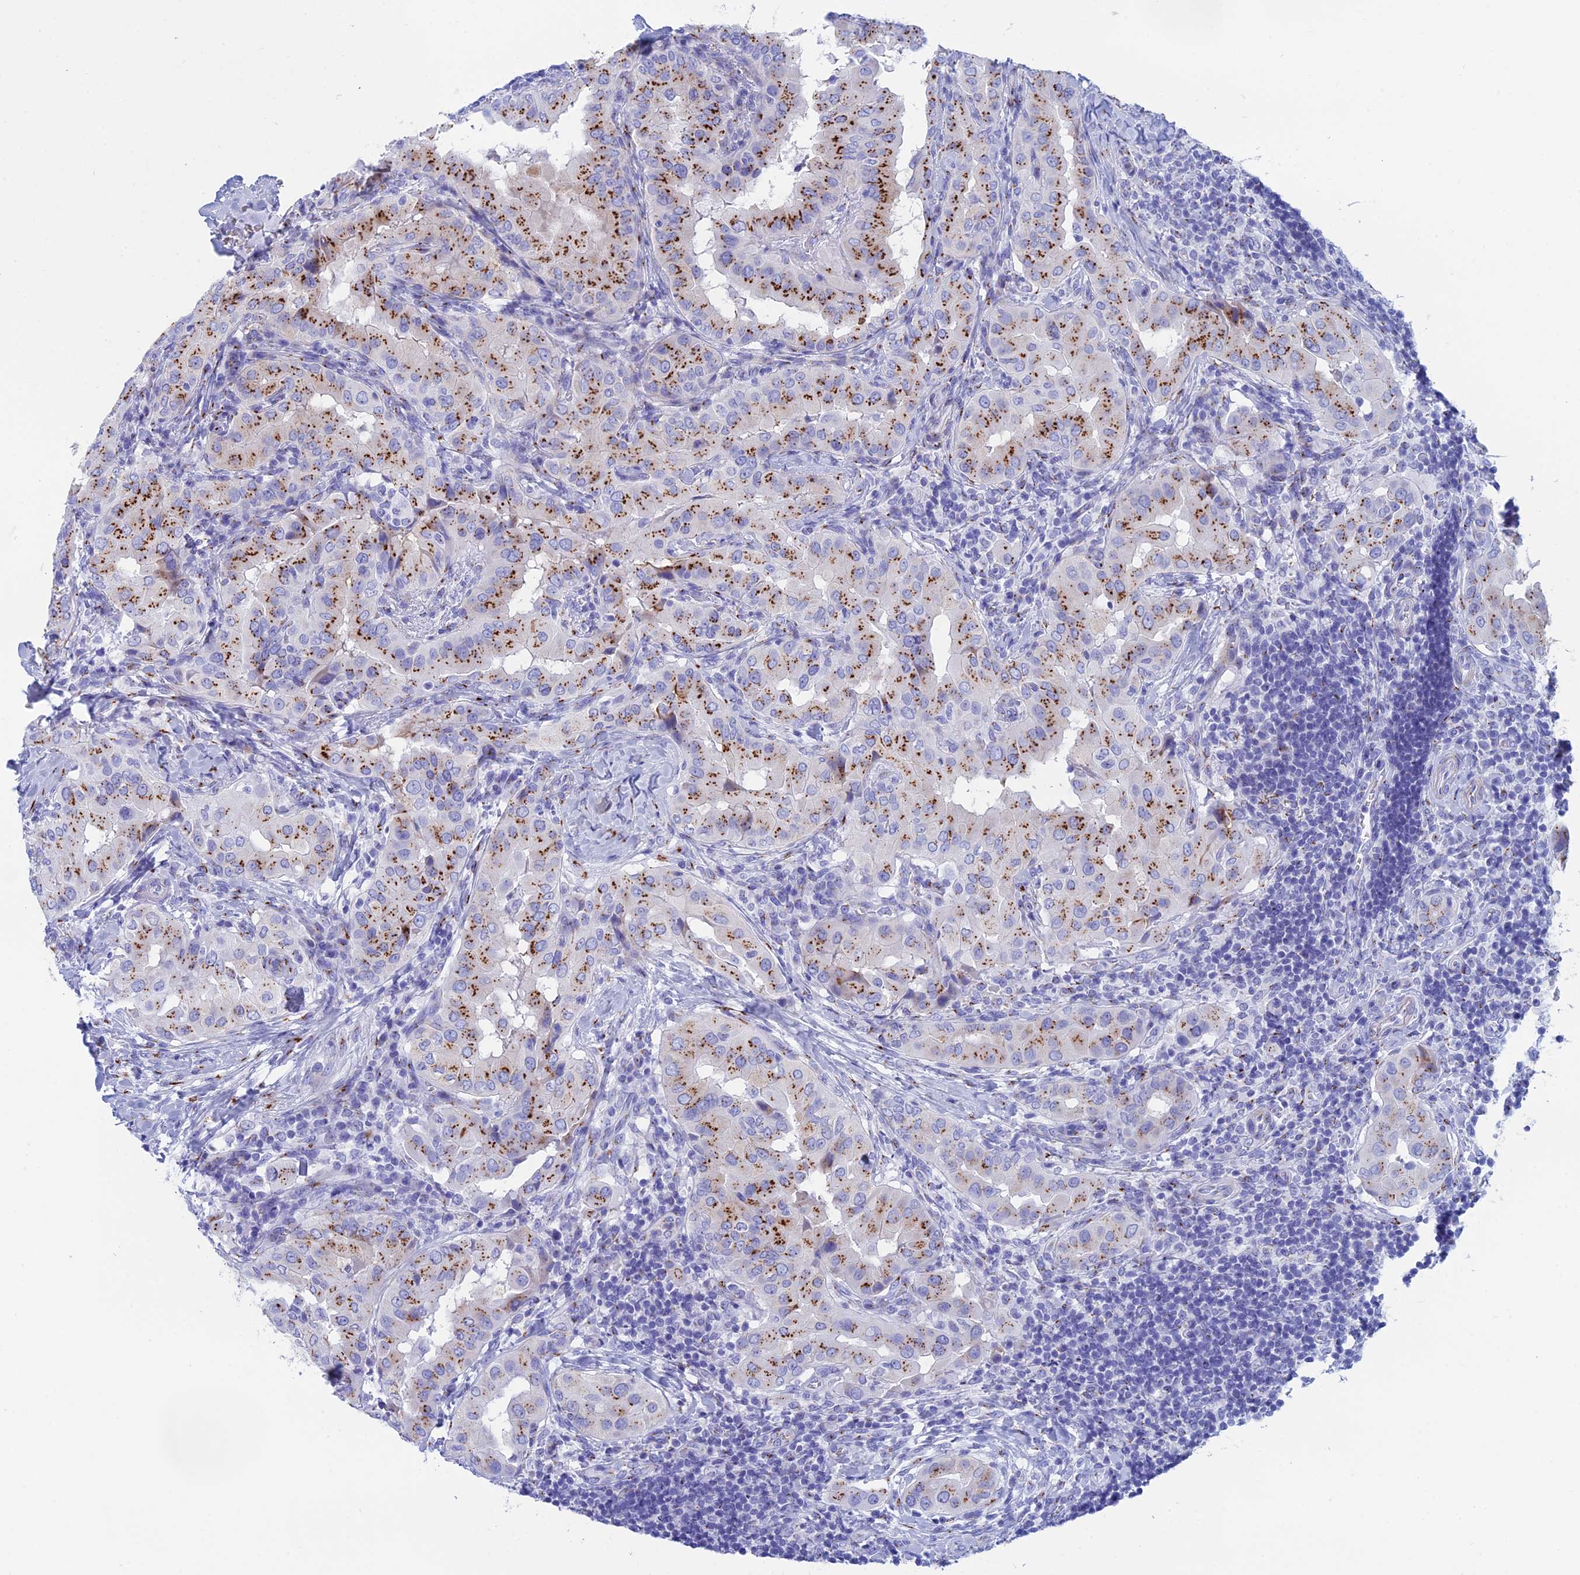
{"staining": {"intensity": "strong", "quantity": ">75%", "location": "cytoplasmic/membranous"}, "tissue": "thyroid cancer", "cell_type": "Tumor cells", "image_type": "cancer", "snomed": [{"axis": "morphology", "description": "Papillary adenocarcinoma, NOS"}, {"axis": "topography", "description": "Thyroid gland"}], "caption": "Thyroid papillary adenocarcinoma tissue demonstrates strong cytoplasmic/membranous expression in approximately >75% of tumor cells, visualized by immunohistochemistry.", "gene": "ERICH4", "patient": {"sex": "male", "age": 33}}